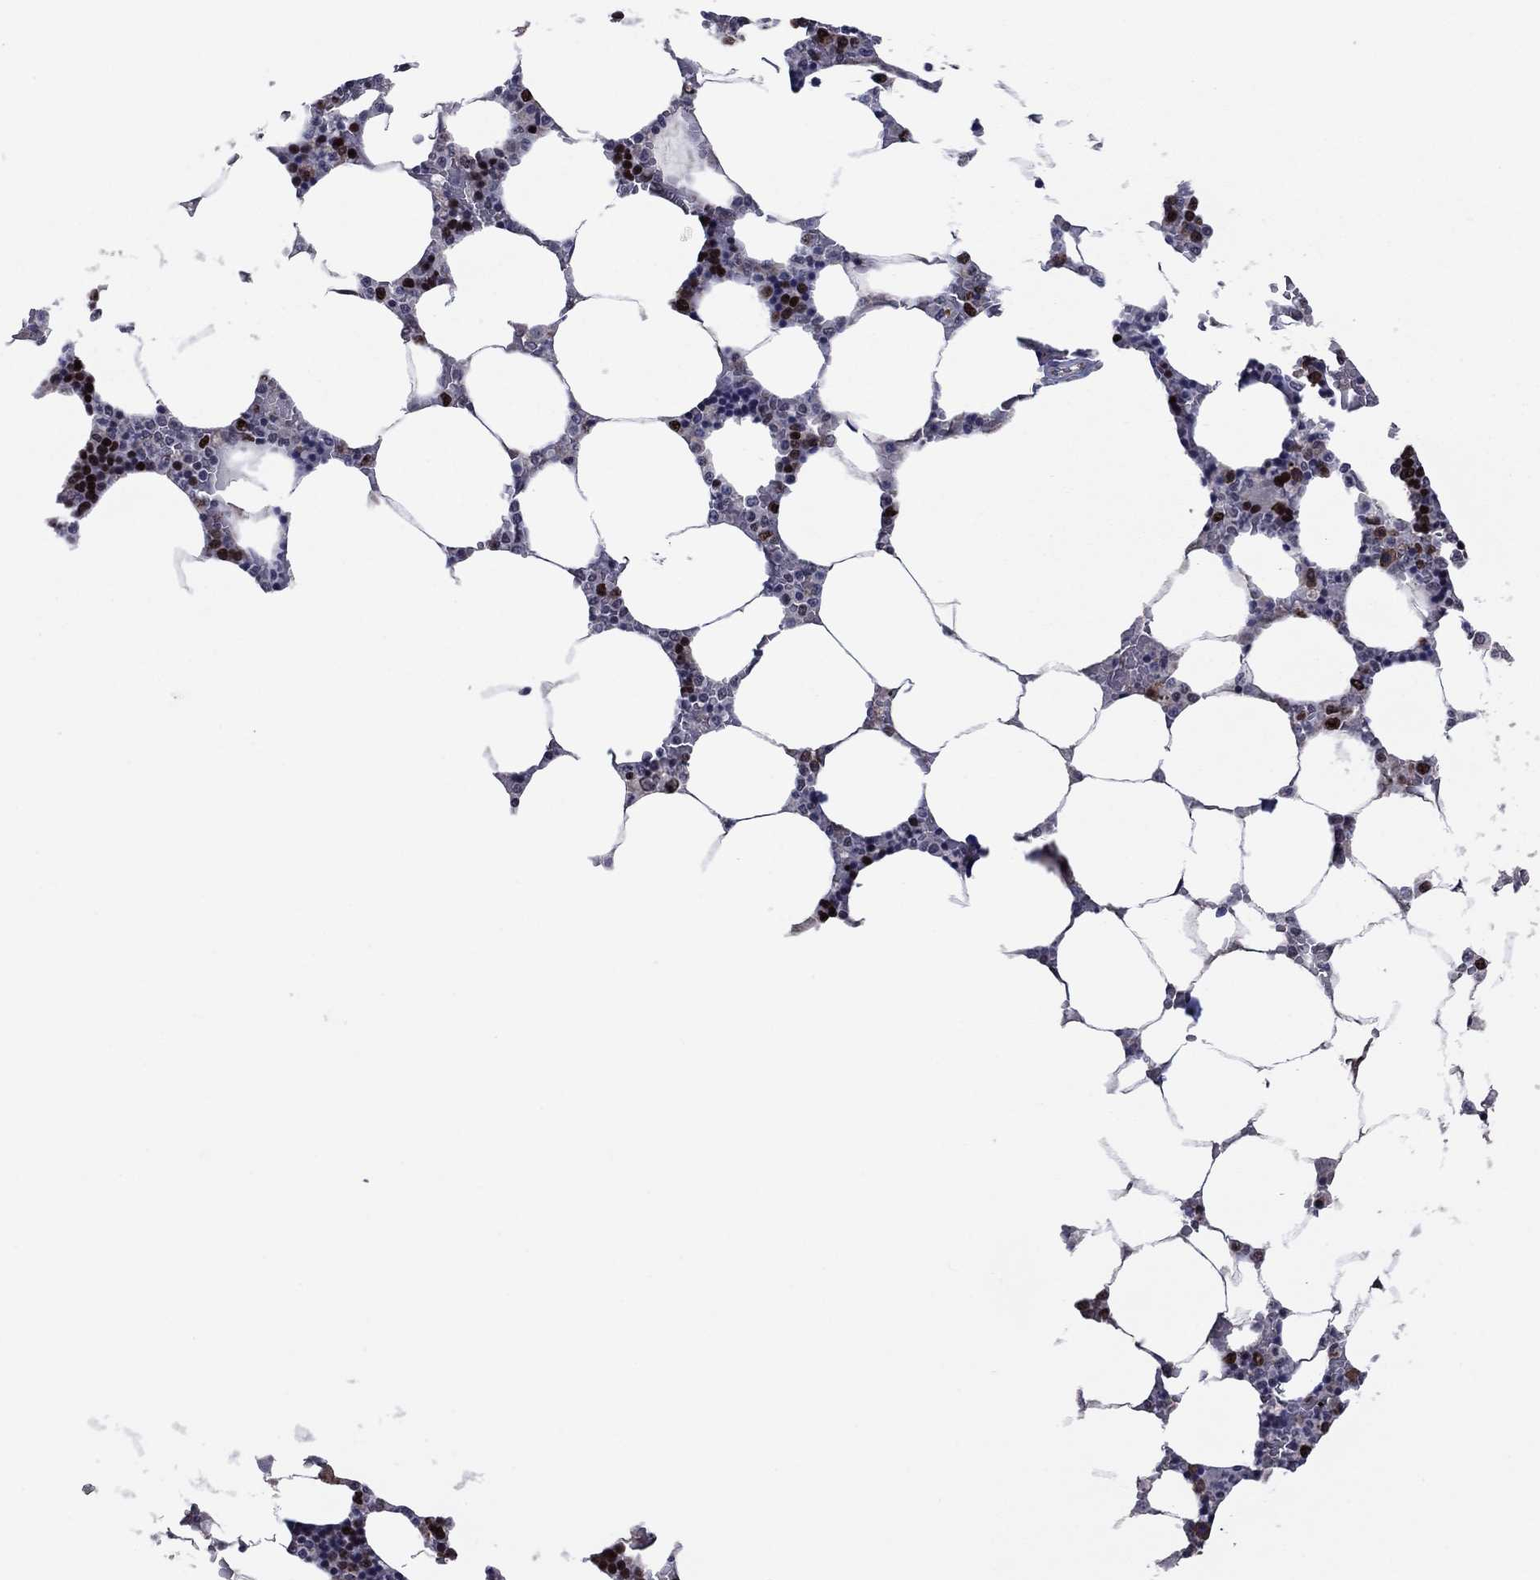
{"staining": {"intensity": "strong", "quantity": "25%-75%", "location": "nuclear"}, "tissue": "bone marrow", "cell_type": "Hematopoietic cells", "image_type": "normal", "snomed": [{"axis": "morphology", "description": "Normal tissue, NOS"}, {"axis": "topography", "description": "Bone marrow"}], "caption": "Strong nuclear staining for a protein is present in approximately 25%-75% of hematopoietic cells of normal bone marrow using immunohistochemistry.", "gene": "CDCA5", "patient": {"sex": "male", "age": 63}}